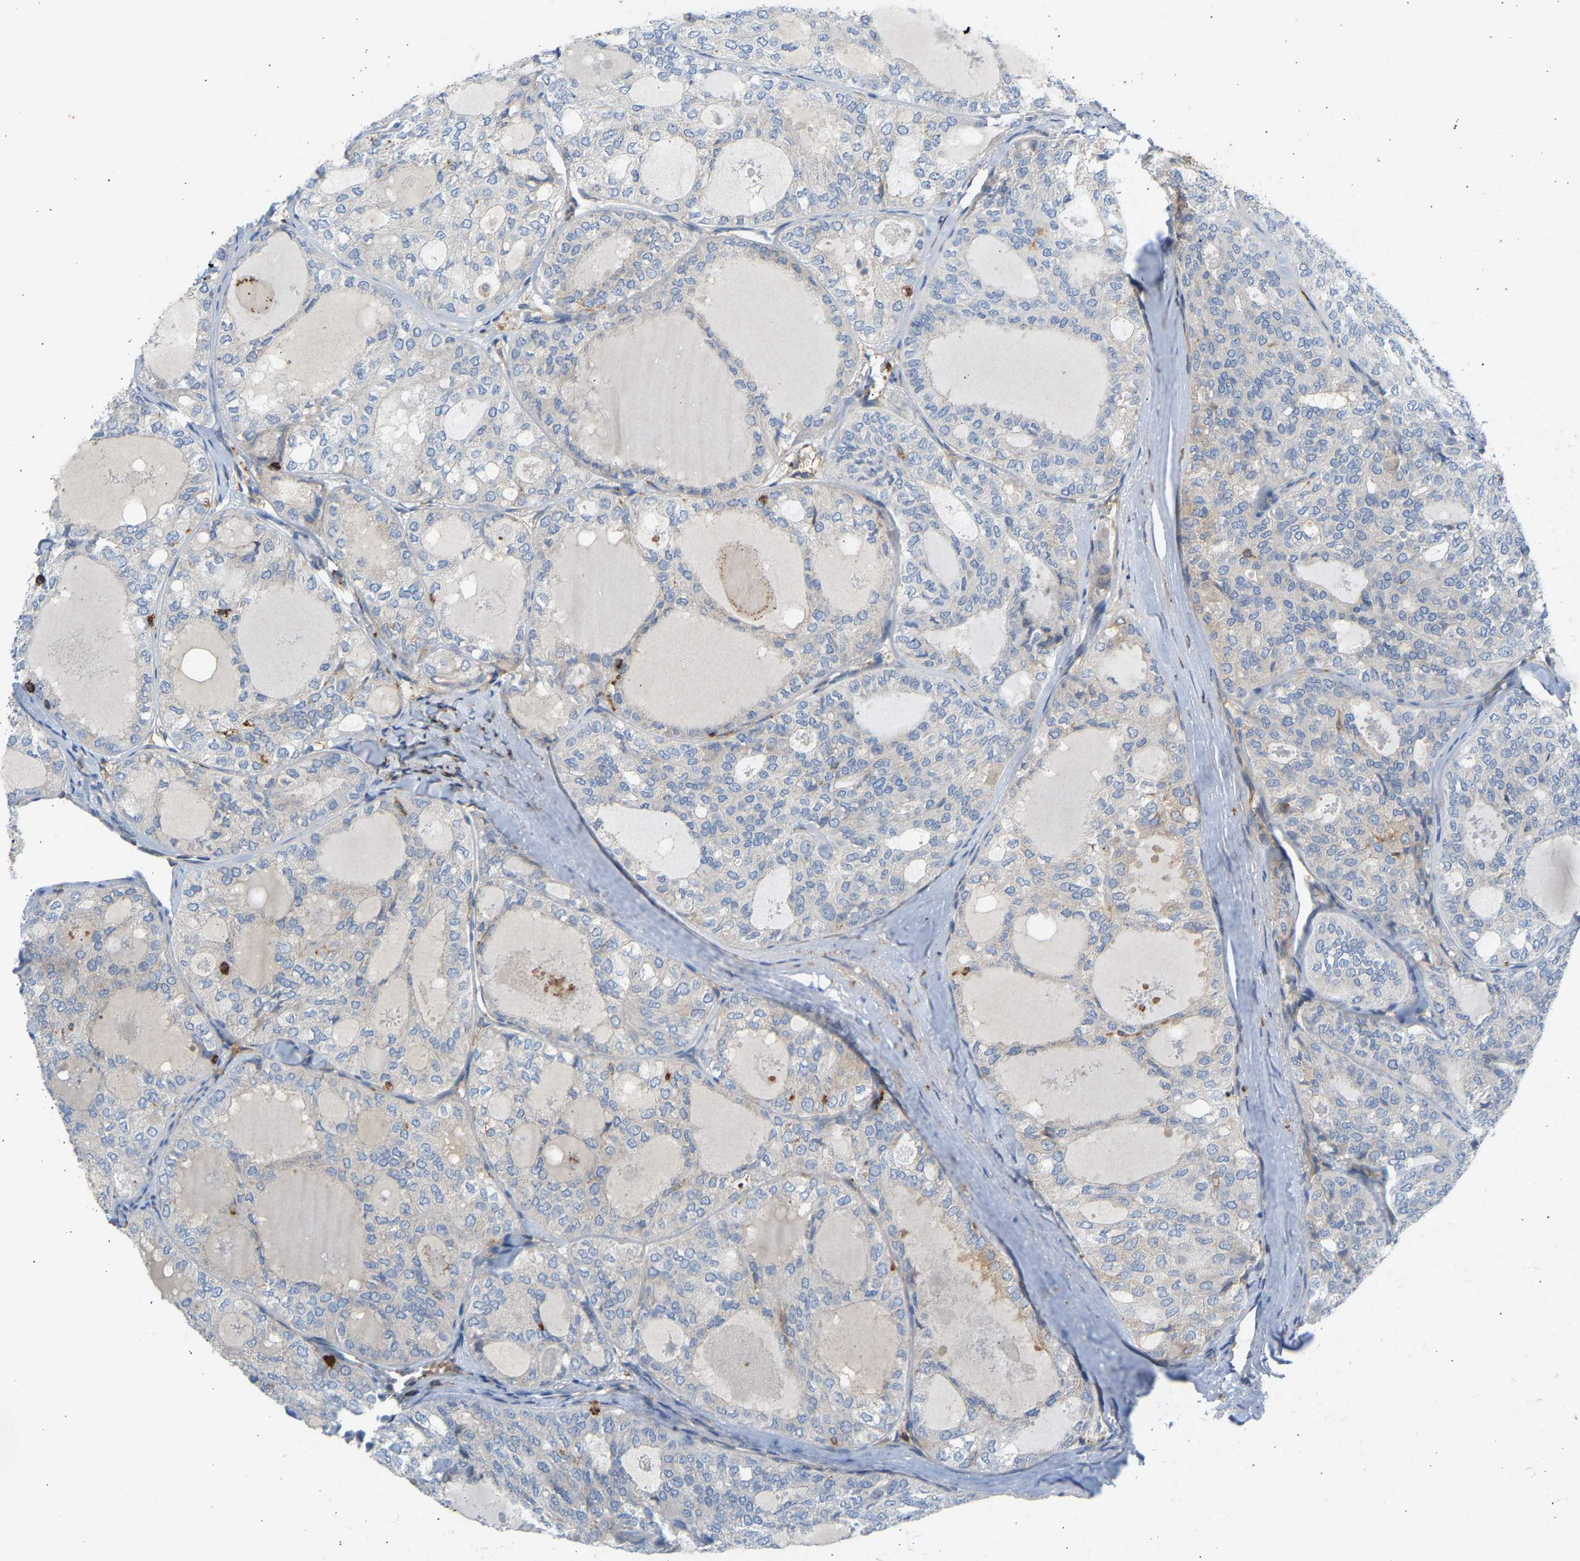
{"staining": {"intensity": "negative", "quantity": "none", "location": "none"}, "tissue": "thyroid cancer", "cell_type": "Tumor cells", "image_type": "cancer", "snomed": [{"axis": "morphology", "description": "Follicular adenoma carcinoma, NOS"}, {"axis": "topography", "description": "Thyroid gland"}], "caption": "Thyroid cancer was stained to show a protein in brown. There is no significant staining in tumor cells.", "gene": "FNBP1", "patient": {"sex": "male", "age": 75}}